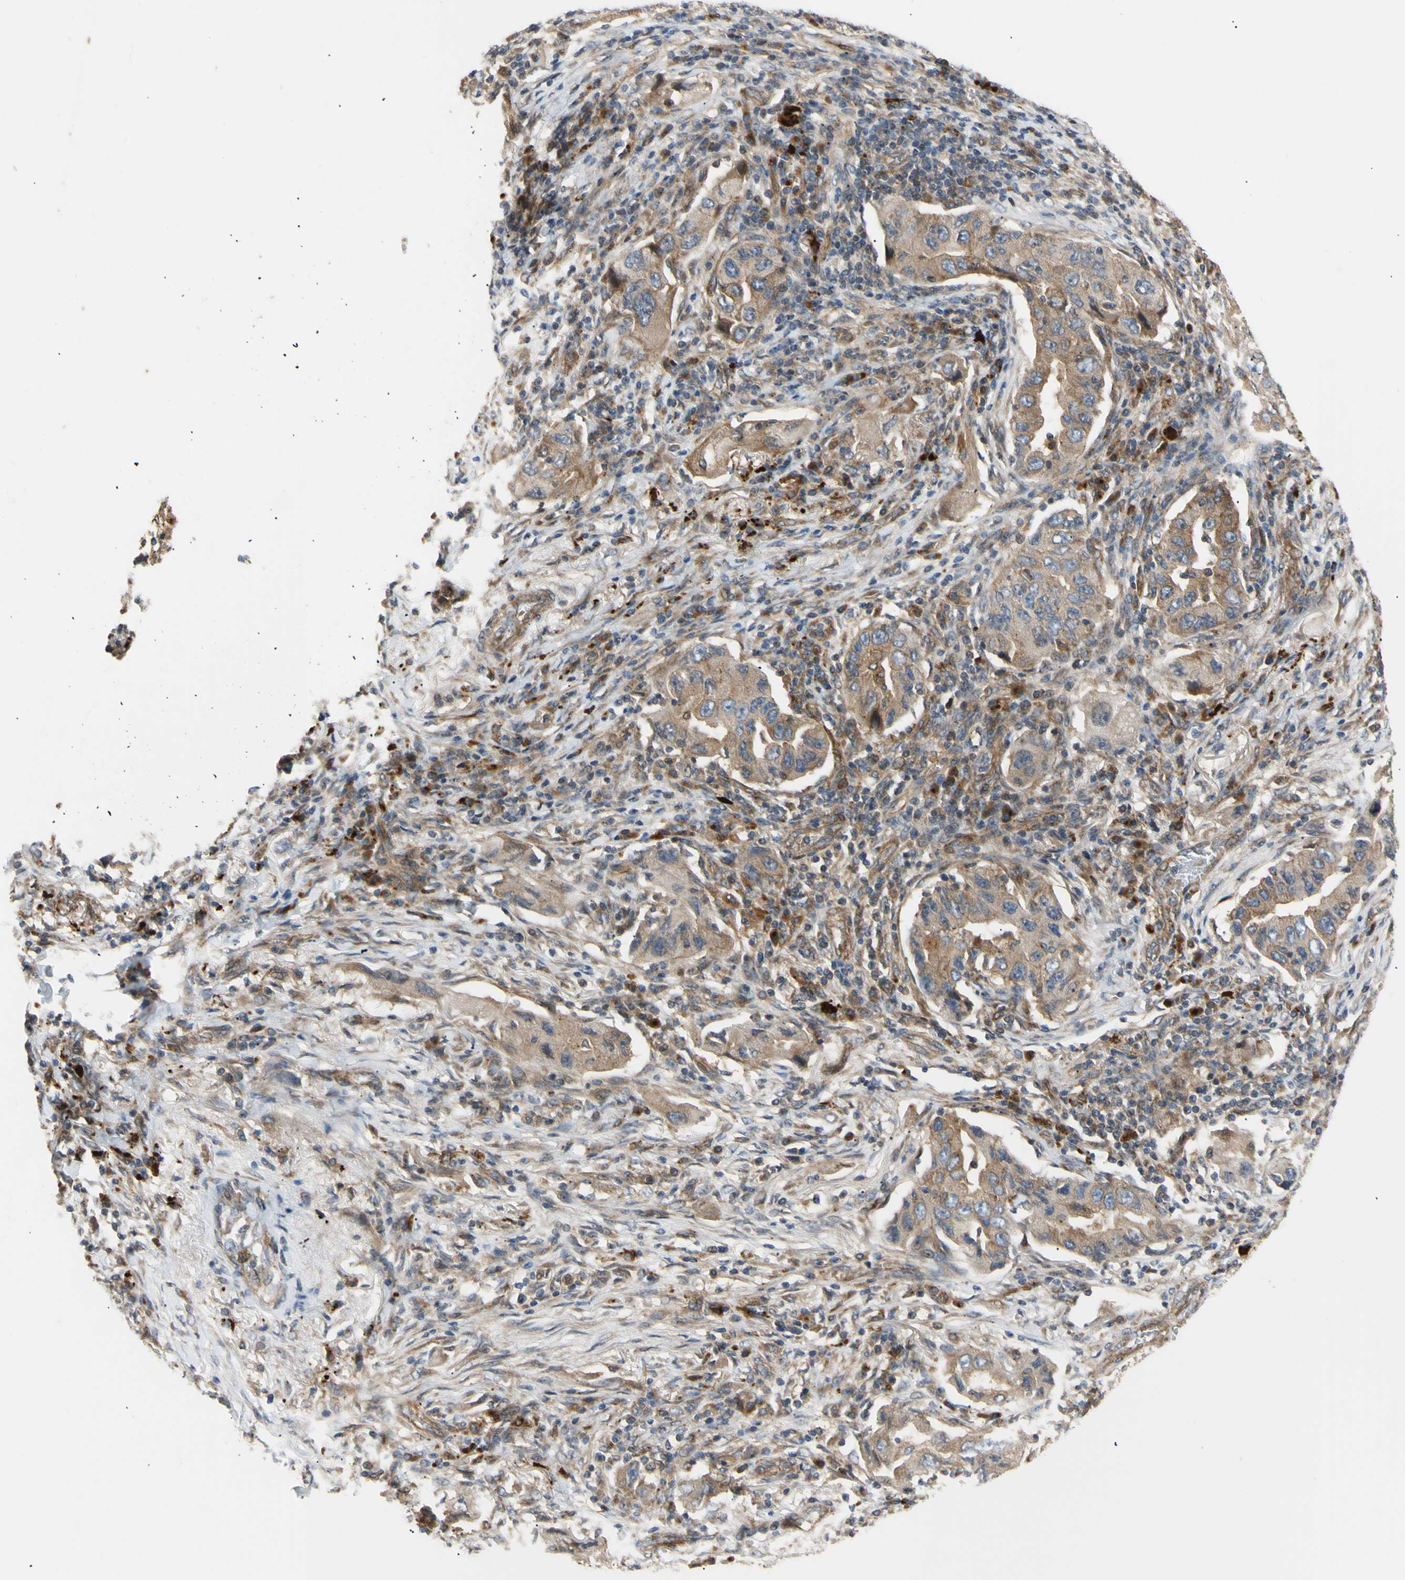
{"staining": {"intensity": "moderate", "quantity": ">75%", "location": "cytoplasmic/membranous"}, "tissue": "lung cancer", "cell_type": "Tumor cells", "image_type": "cancer", "snomed": [{"axis": "morphology", "description": "Adenocarcinoma, NOS"}, {"axis": "topography", "description": "Lung"}], "caption": "Immunohistochemical staining of human adenocarcinoma (lung) displays medium levels of moderate cytoplasmic/membranous staining in approximately >75% of tumor cells.", "gene": "TUBG2", "patient": {"sex": "female", "age": 65}}